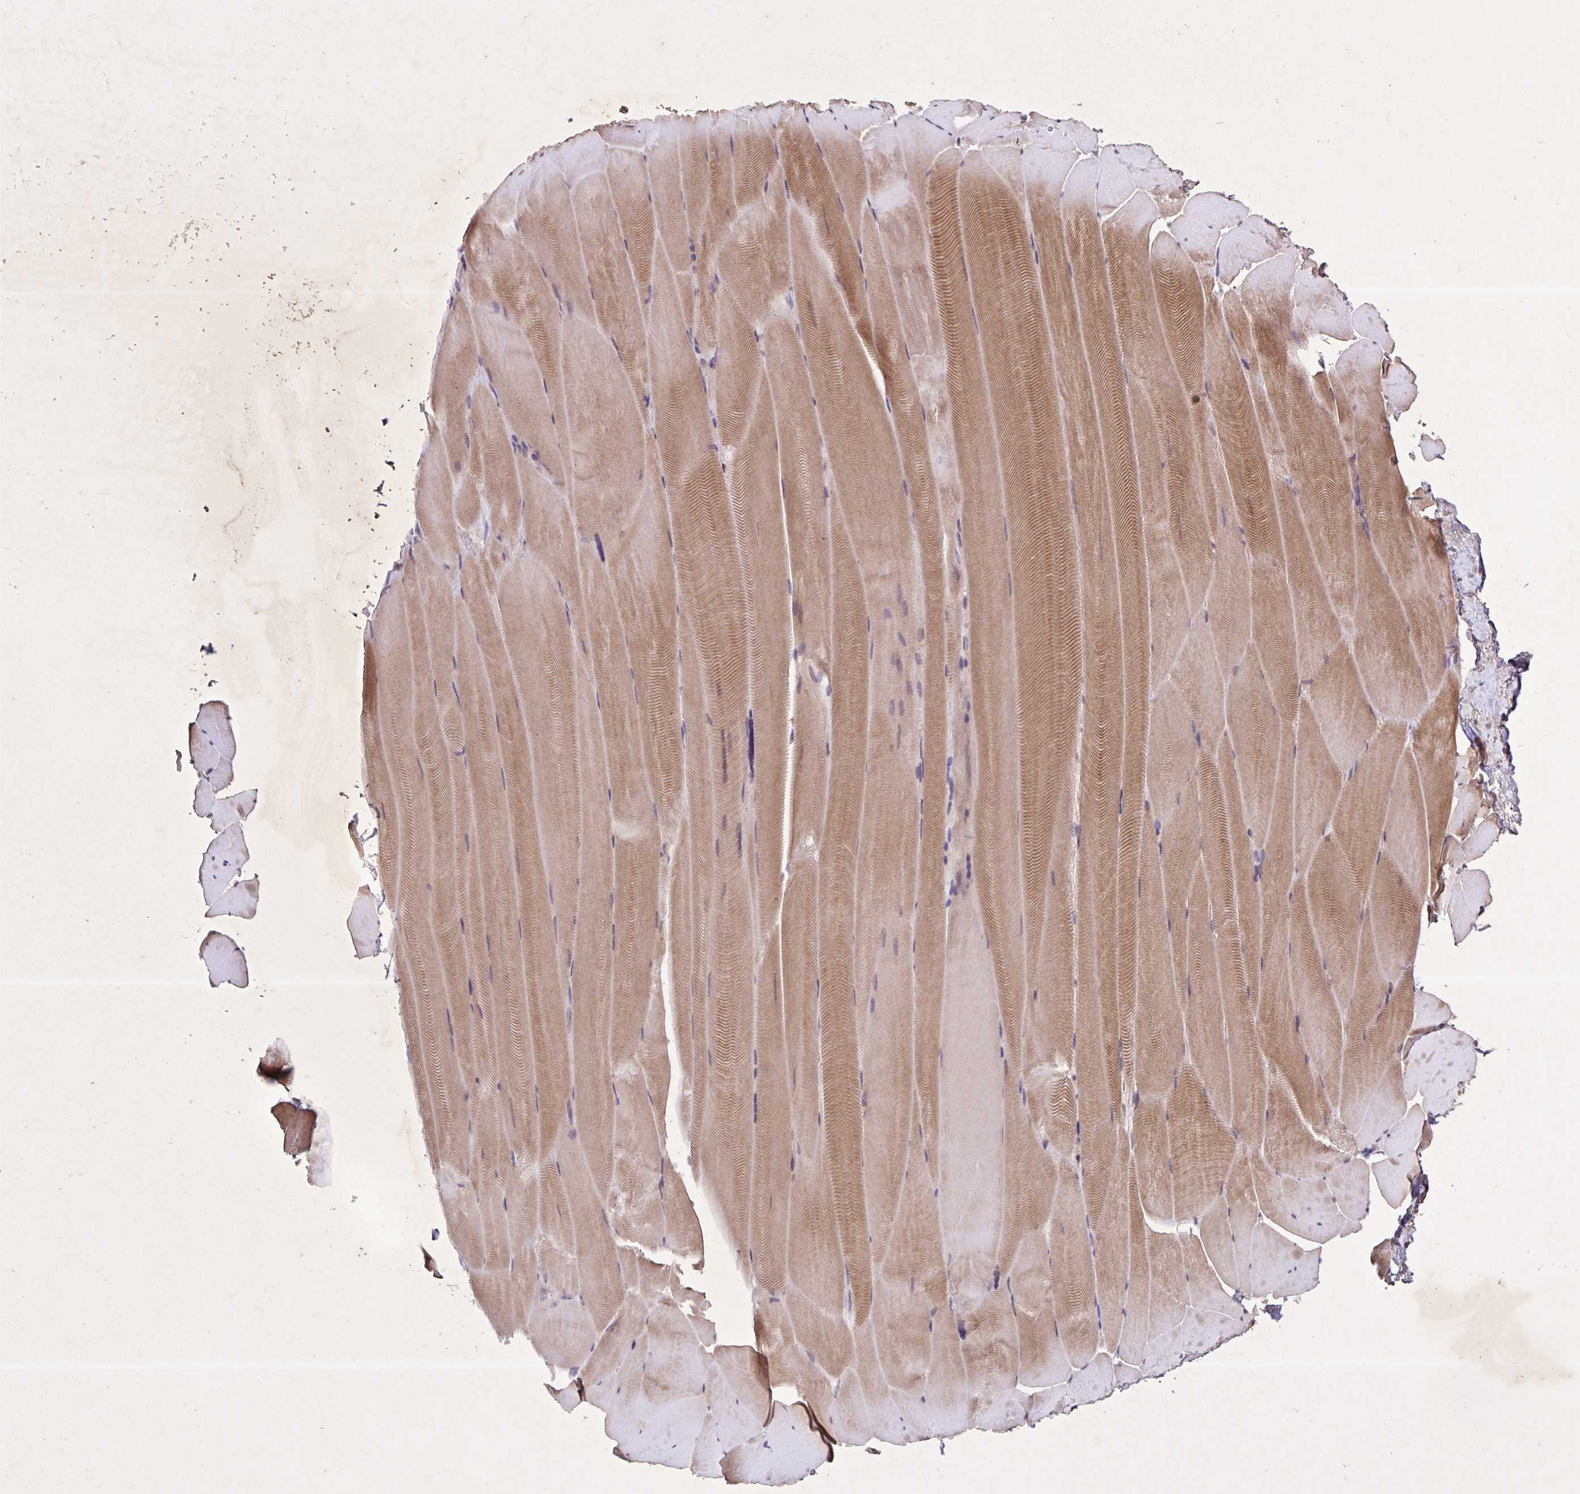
{"staining": {"intensity": "moderate", "quantity": ">75%", "location": "cytoplasmic/membranous"}, "tissue": "skeletal muscle", "cell_type": "Myocytes", "image_type": "normal", "snomed": [{"axis": "morphology", "description": "Normal tissue, NOS"}, {"axis": "topography", "description": "Skeletal muscle"}], "caption": "Approximately >75% of myocytes in unremarkable human skeletal muscle show moderate cytoplasmic/membranous protein expression as visualized by brown immunohistochemical staining.", "gene": "GDF2", "patient": {"sex": "female", "age": 64}}